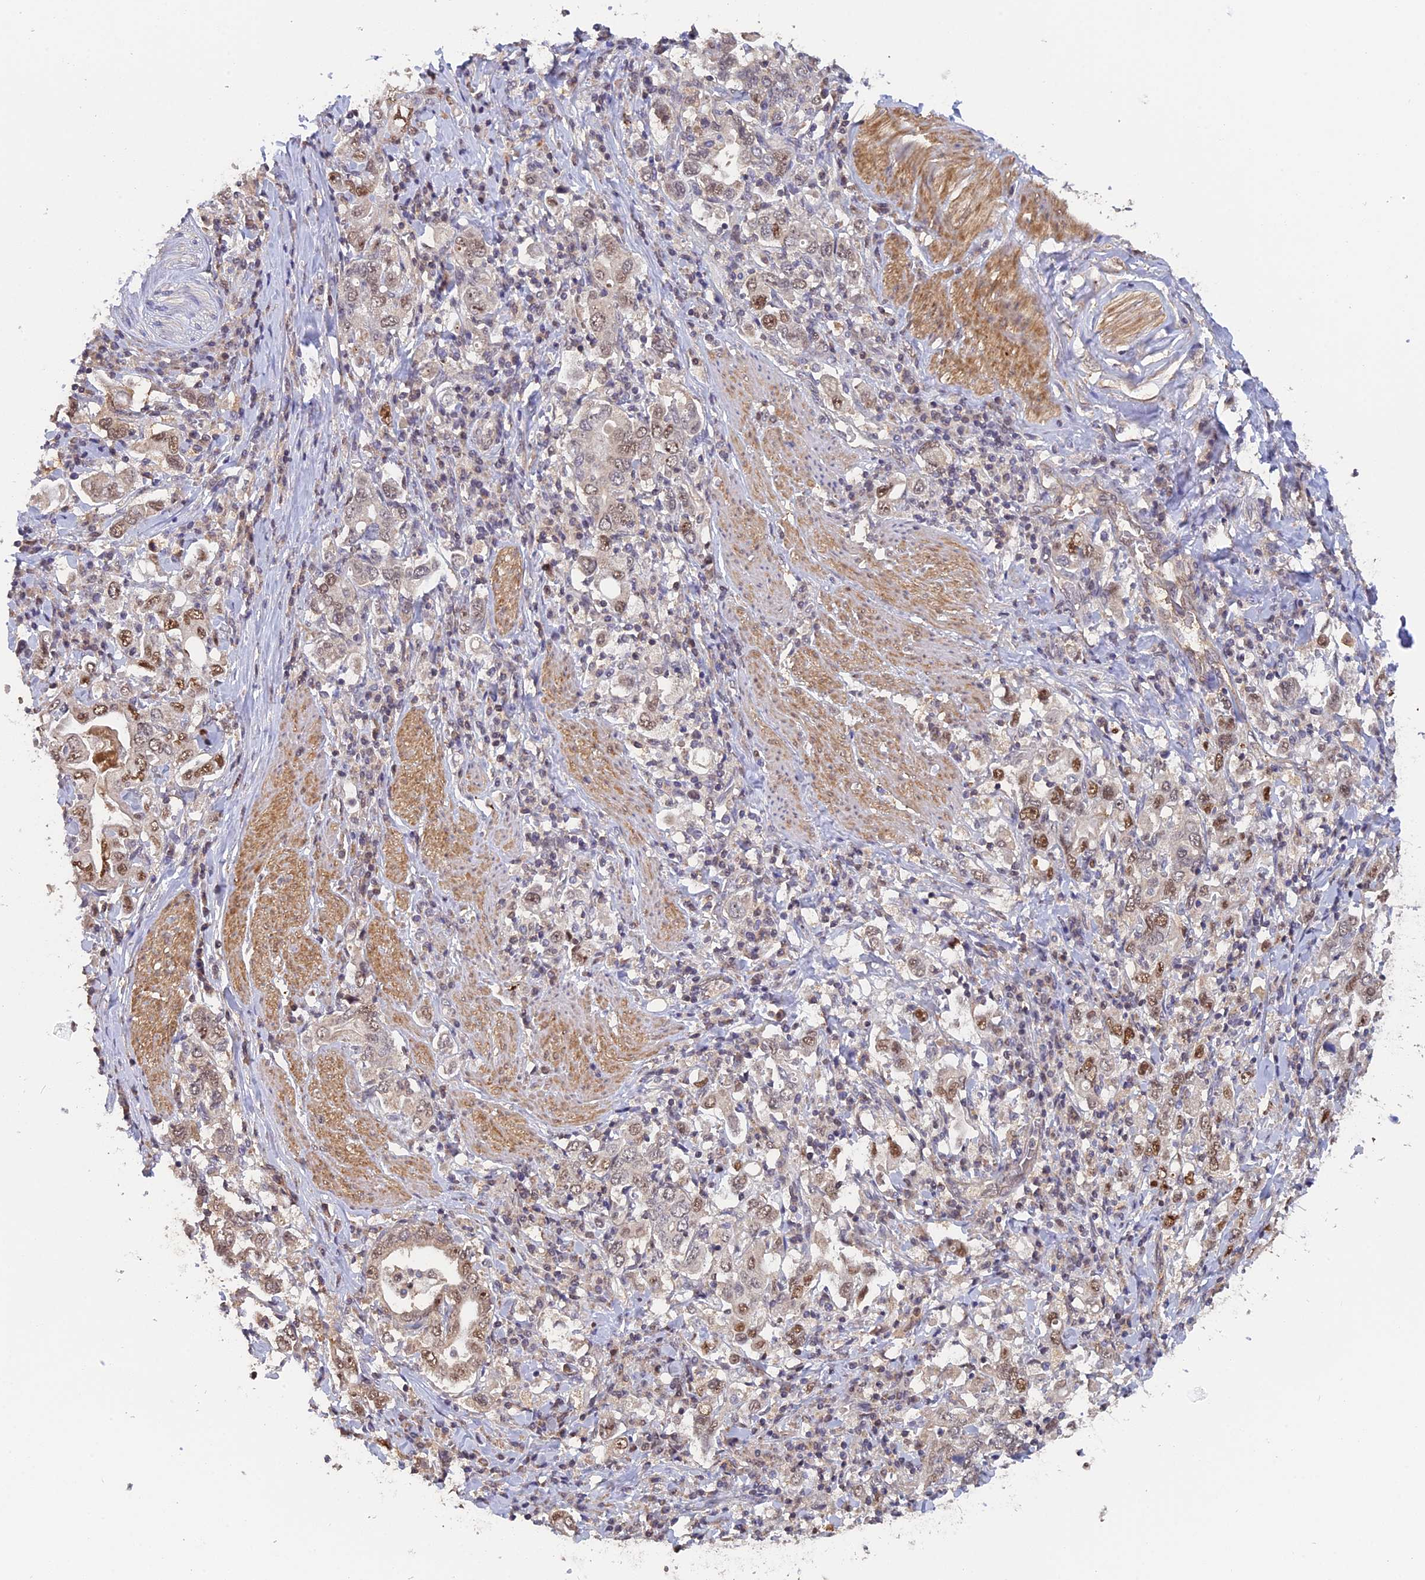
{"staining": {"intensity": "moderate", "quantity": "25%-75%", "location": "nuclear"}, "tissue": "stomach cancer", "cell_type": "Tumor cells", "image_type": "cancer", "snomed": [{"axis": "morphology", "description": "Adenocarcinoma, NOS"}, {"axis": "topography", "description": "Stomach, upper"}], "caption": "Adenocarcinoma (stomach) stained for a protein (brown) exhibits moderate nuclear positive expression in about 25%-75% of tumor cells.", "gene": "FAM98C", "patient": {"sex": "male", "age": 62}}